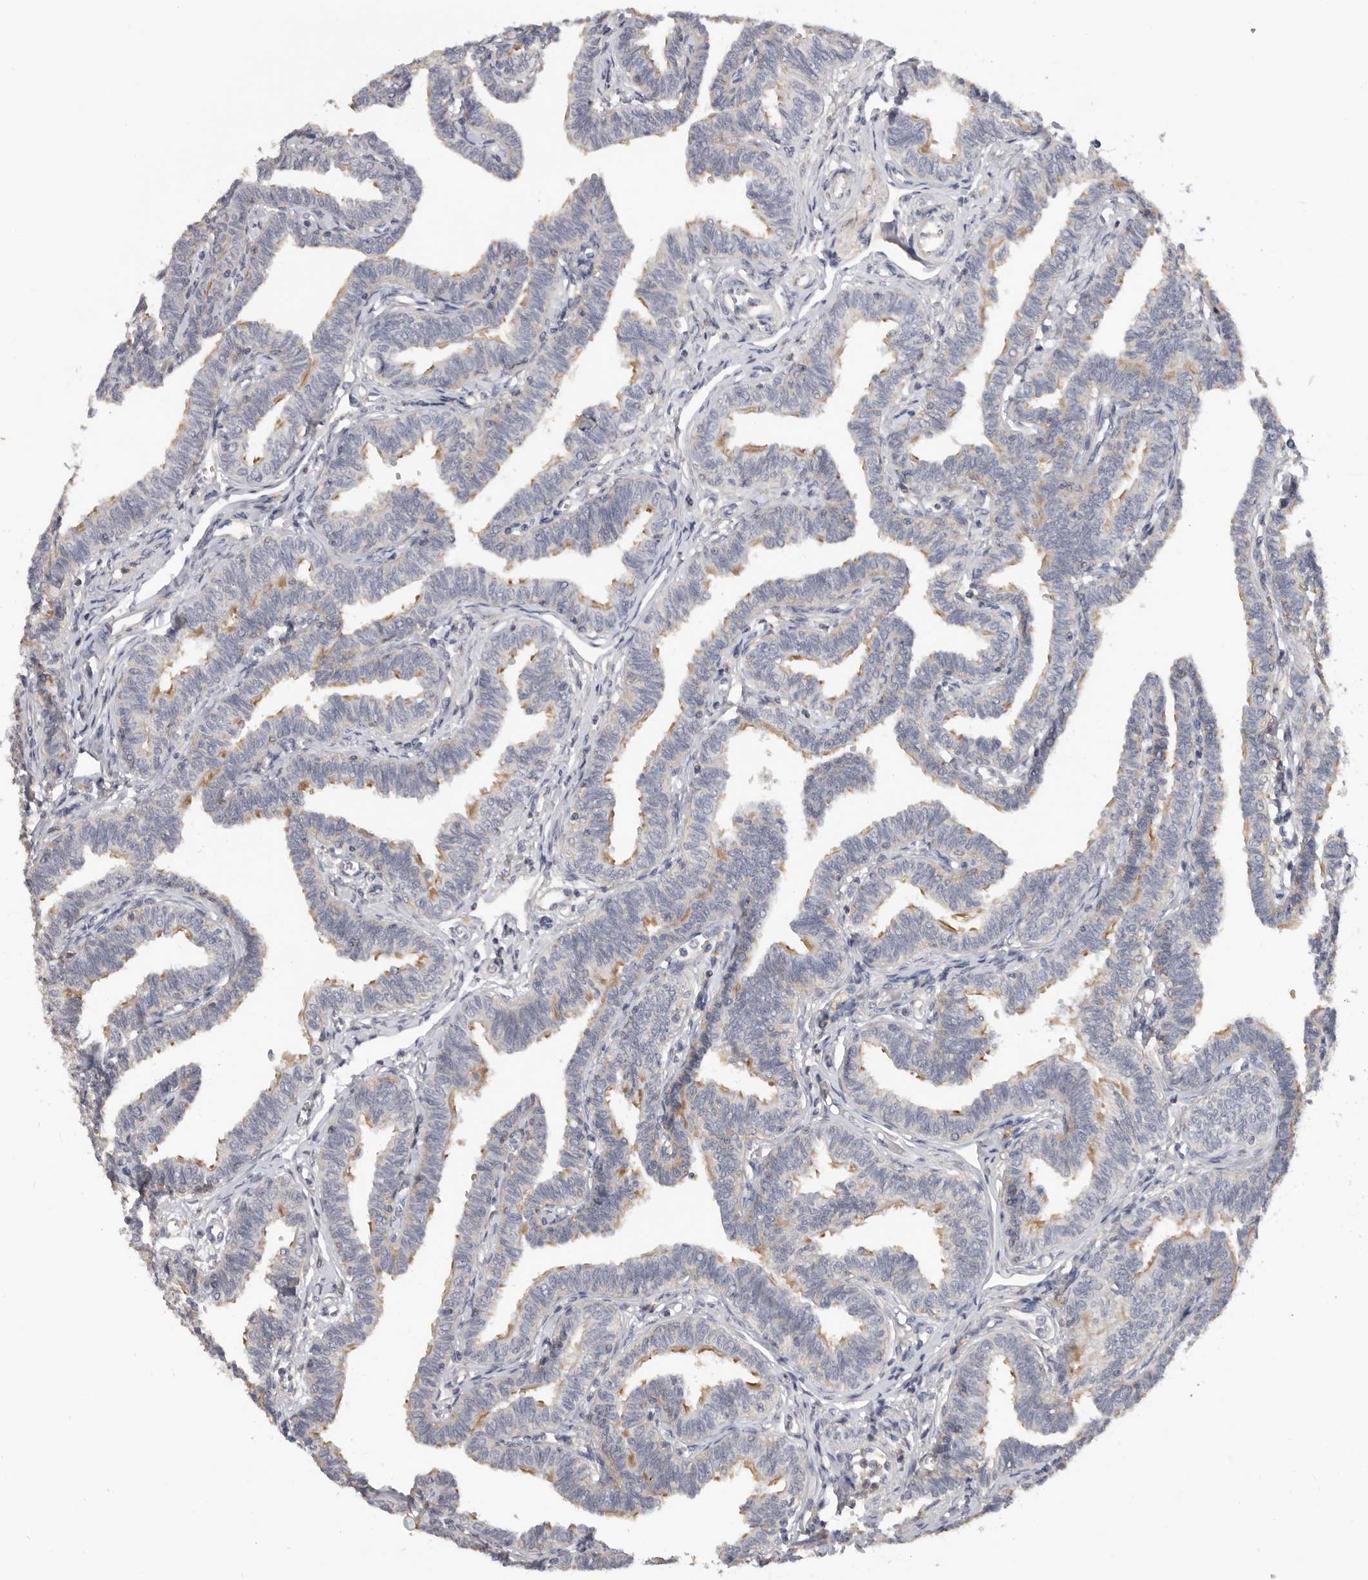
{"staining": {"intensity": "moderate", "quantity": "<25%", "location": "cytoplasmic/membranous"}, "tissue": "fallopian tube", "cell_type": "Glandular cells", "image_type": "normal", "snomed": [{"axis": "morphology", "description": "Normal tissue, NOS"}, {"axis": "topography", "description": "Fallopian tube"}, {"axis": "topography", "description": "Ovary"}], "caption": "This histopathology image displays benign fallopian tube stained with immunohistochemistry (IHC) to label a protein in brown. The cytoplasmic/membranous of glandular cells show moderate positivity for the protein. Nuclei are counter-stained blue.", "gene": "WDTC1", "patient": {"sex": "female", "age": 23}}